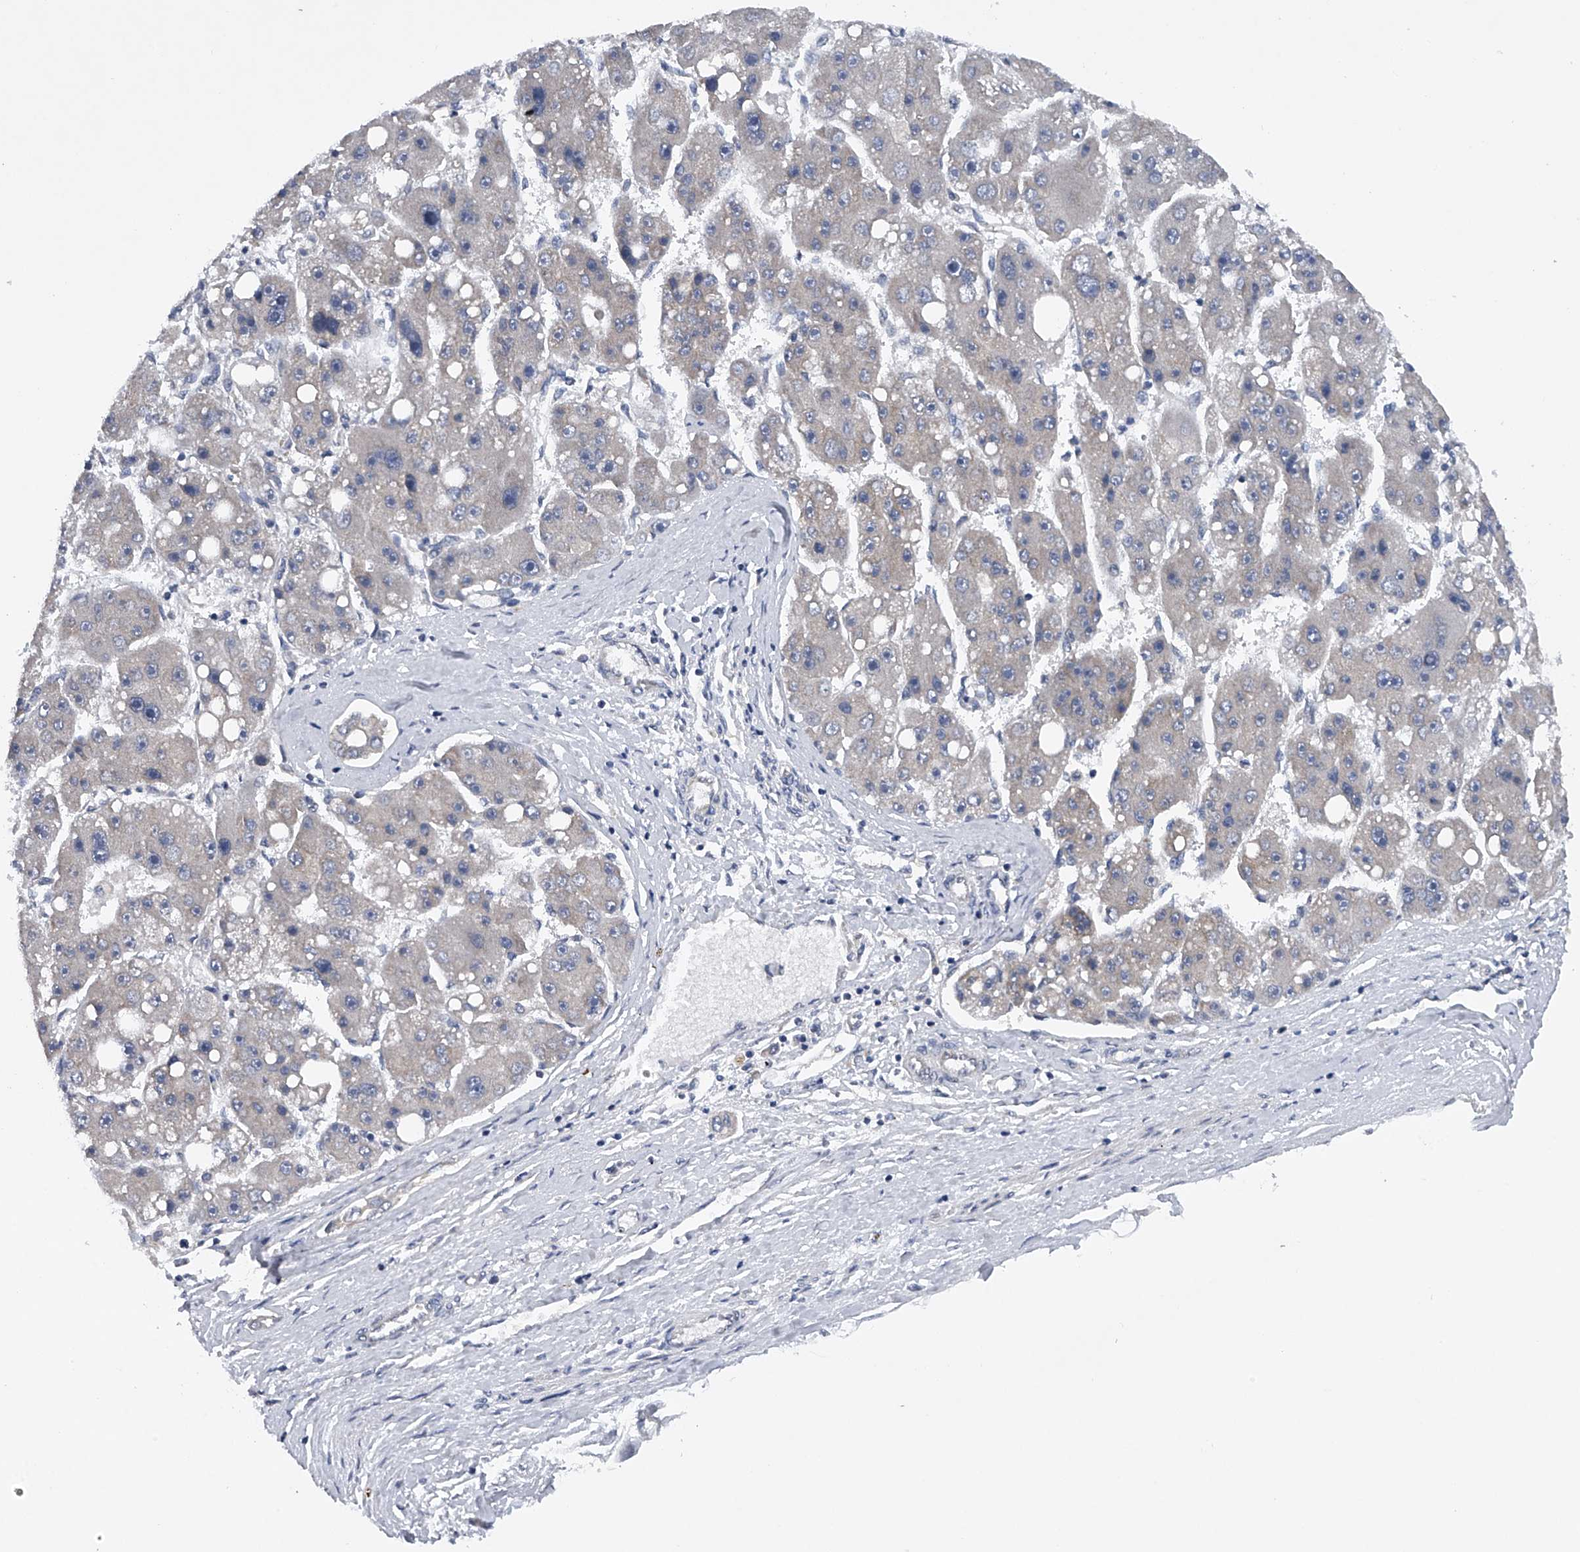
{"staining": {"intensity": "negative", "quantity": "none", "location": "none"}, "tissue": "liver cancer", "cell_type": "Tumor cells", "image_type": "cancer", "snomed": [{"axis": "morphology", "description": "Carcinoma, Hepatocellular, NOS"}, {"axis": "topography", "description": "Liver"}], "caption": "The histopathology image displays no significant staining in tumor cells of liver hepatocellular carcinoma. The staining is performed using DAB brown chromogen with nuclei counter-stained in using hematoxylin.", "gene": "RNF5", "patient": {"sex": "female", "age": 61}}